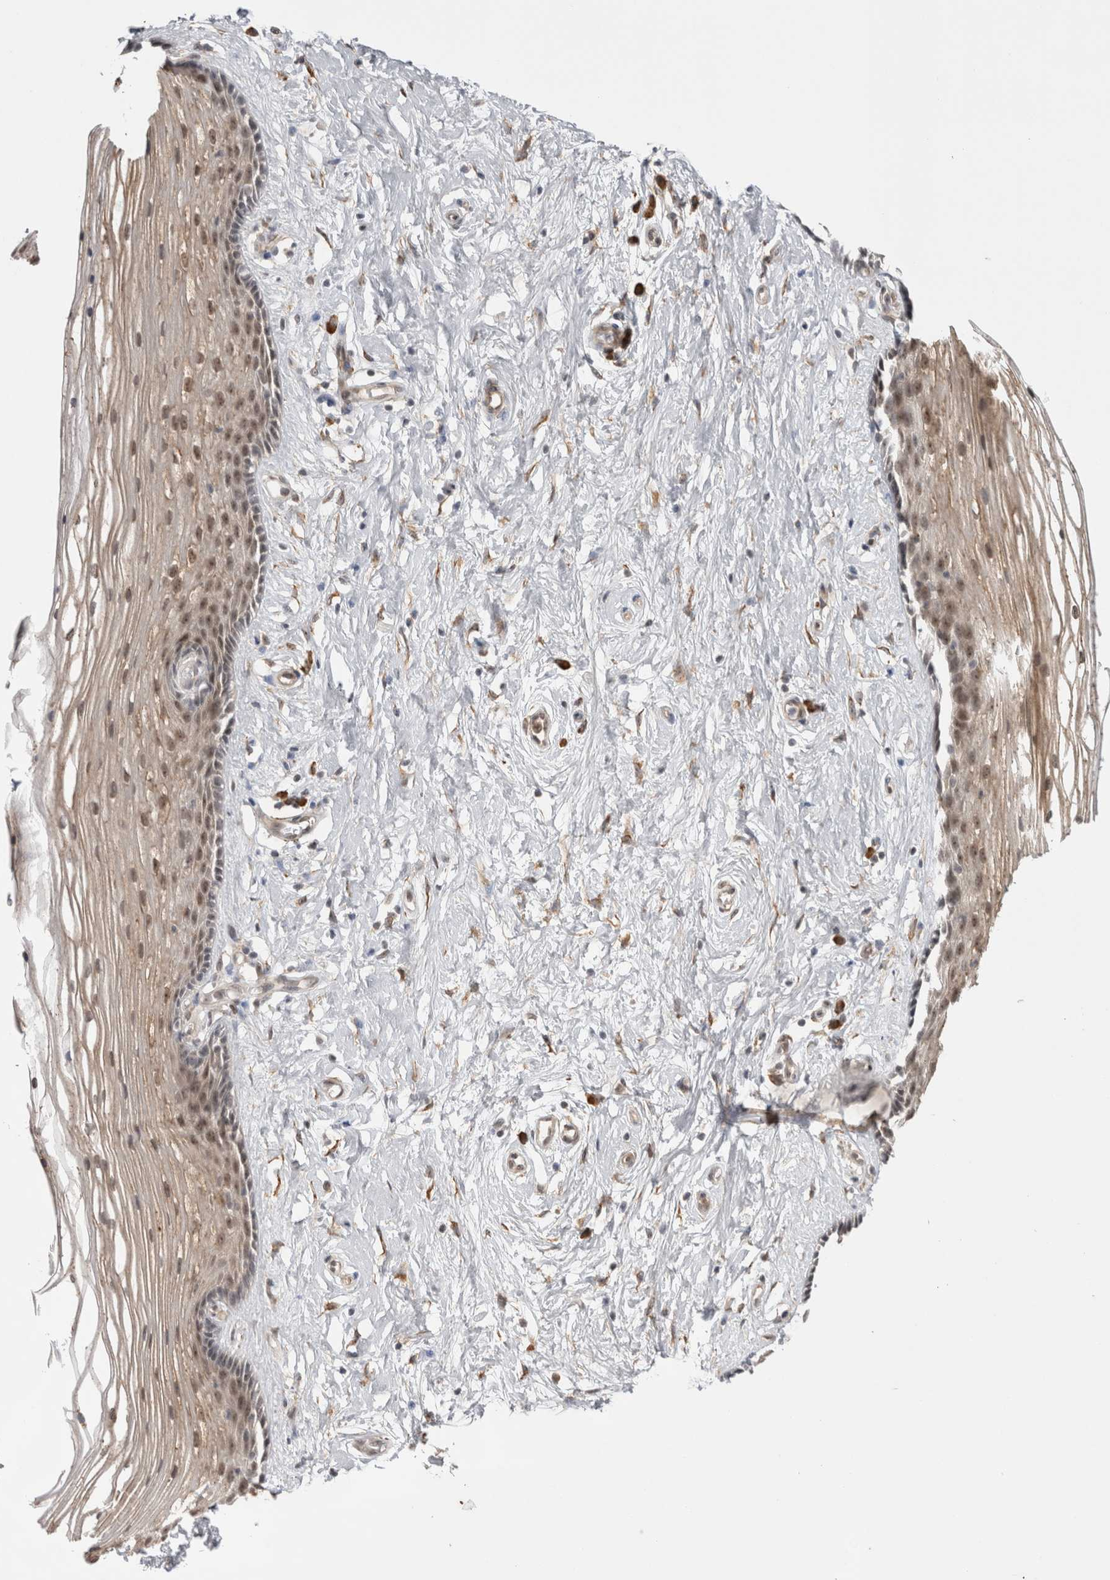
{"staining": {"intensity": "moderate", "quantity": ">75%", "location": "cytoplasmic/membranous,nuclear"}, "tissue": "vagina", "cell_type": "Squamous epithelial cells", "image_type": "normal", "snomed": [{"axis": "morphology", "description": "Normal tissue, NOS"}, {"axis": "topography", "description": "Vagina"}], "caption": "Protein expression analysis of benign vagina reveals moderate cytoplasmic/membranous,nuclear staining in about >75% of squamous epithelial cells.", "gene": "EXOSC4", "patient": {"sex": "female", "age": 46}}